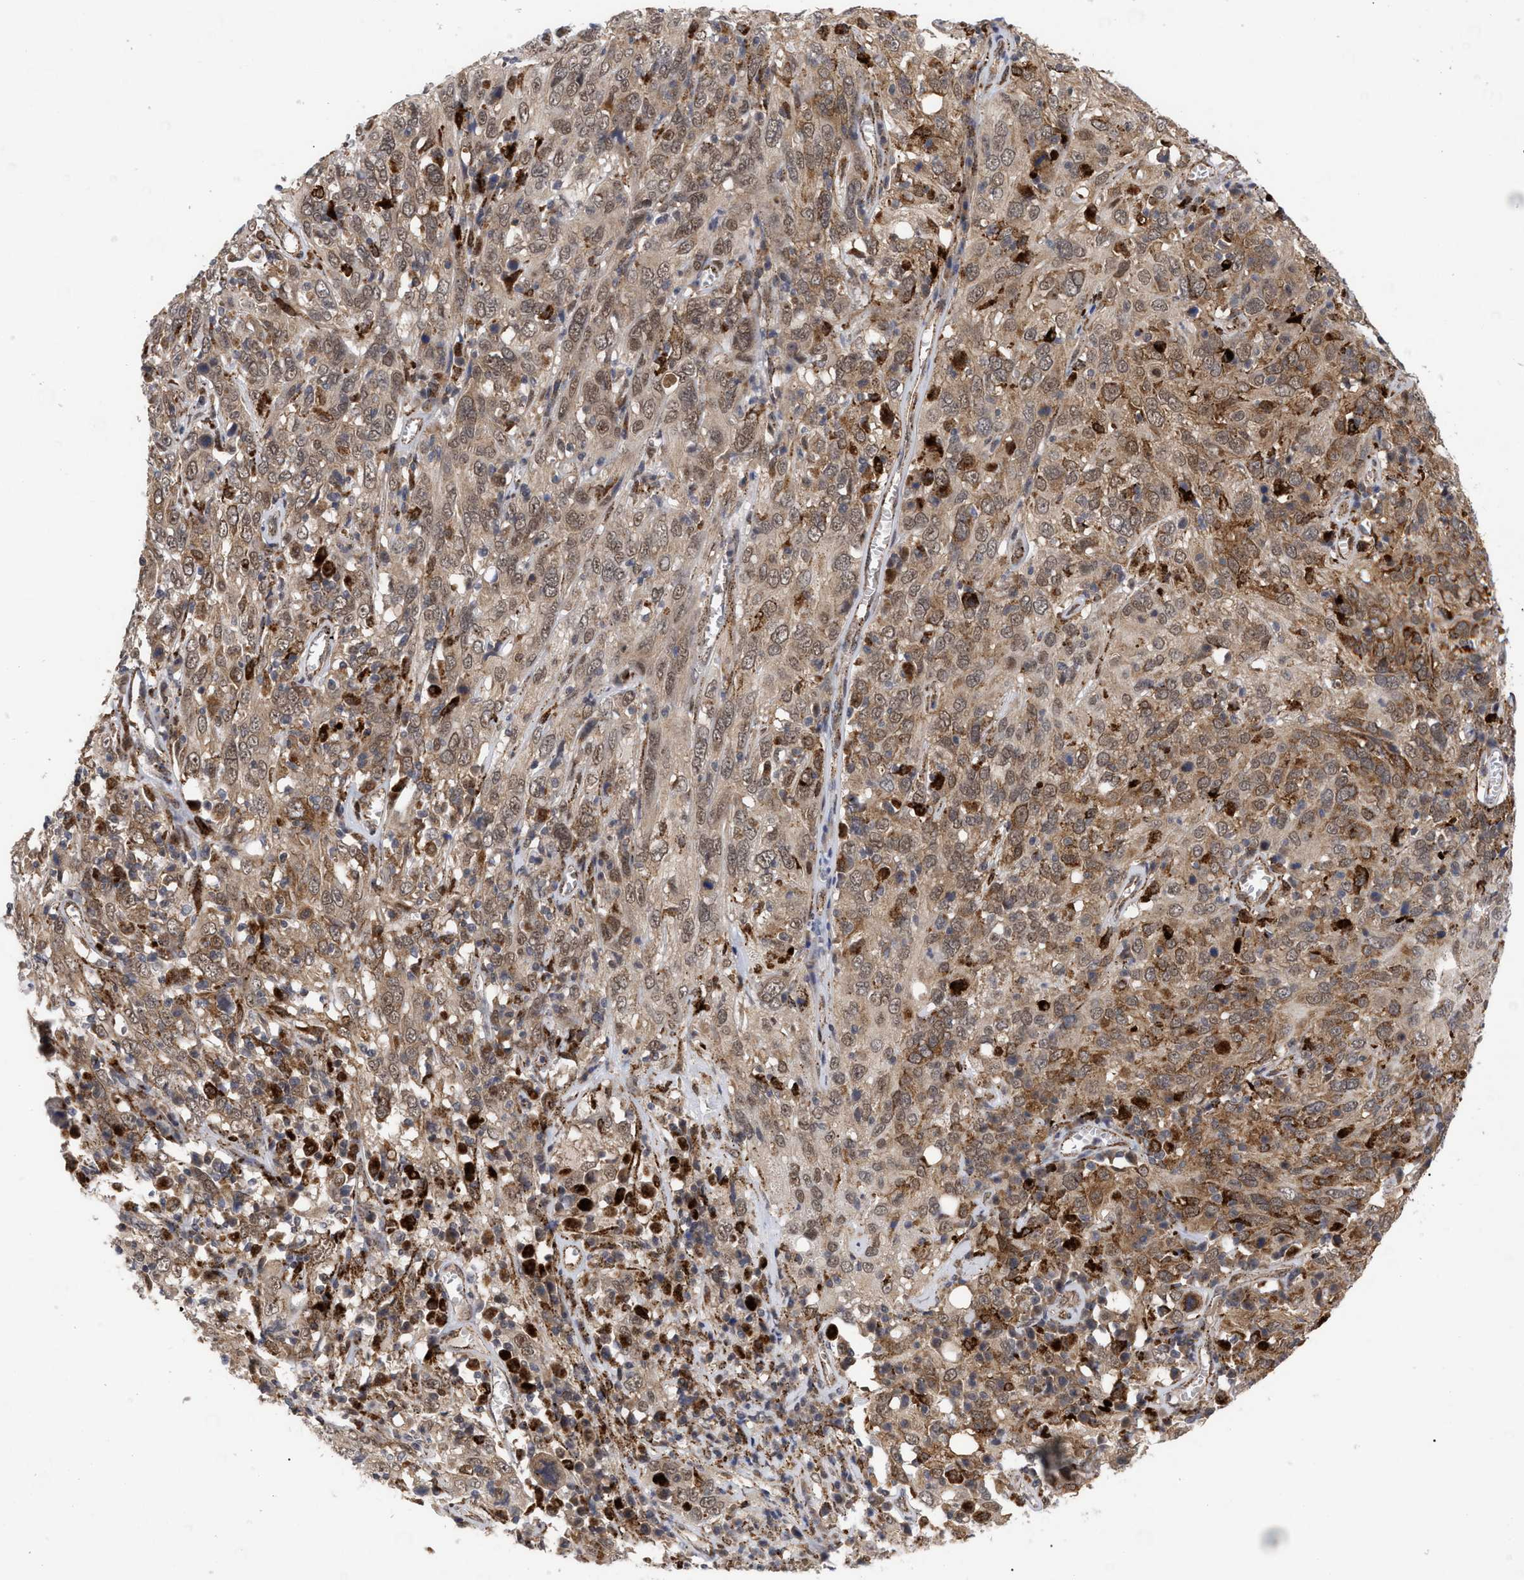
{"staining": {"intensity": "moderate", "quantity": "25%-75%", "location": "cytoplasmic/membranous,nuclear"}, "tissue": "cervical cancer", "cell_type": "Tumor cells", "image_type": "cancer", "snomed": [{"axis": "morphology", "description": "Squamous cell carcinoma, NOS"}, {"axis": "topography", "description": "Cervix"}], "caption": "IHC staining of squamous cell carcinoma (cervical), which shows medium levels of moderate cytoplasmic/membranous and nuclear staining in about 25%-75% of tumor cells indicating moderate cytoplasmic/membranous and nuclear protein positivity. The staining was performed using DAB (brown) for protein detection and nuclei were counterstained in hematoxylin (blue).", "gene": "UPF1", "patient": {"sex": "female", "age": 46}}